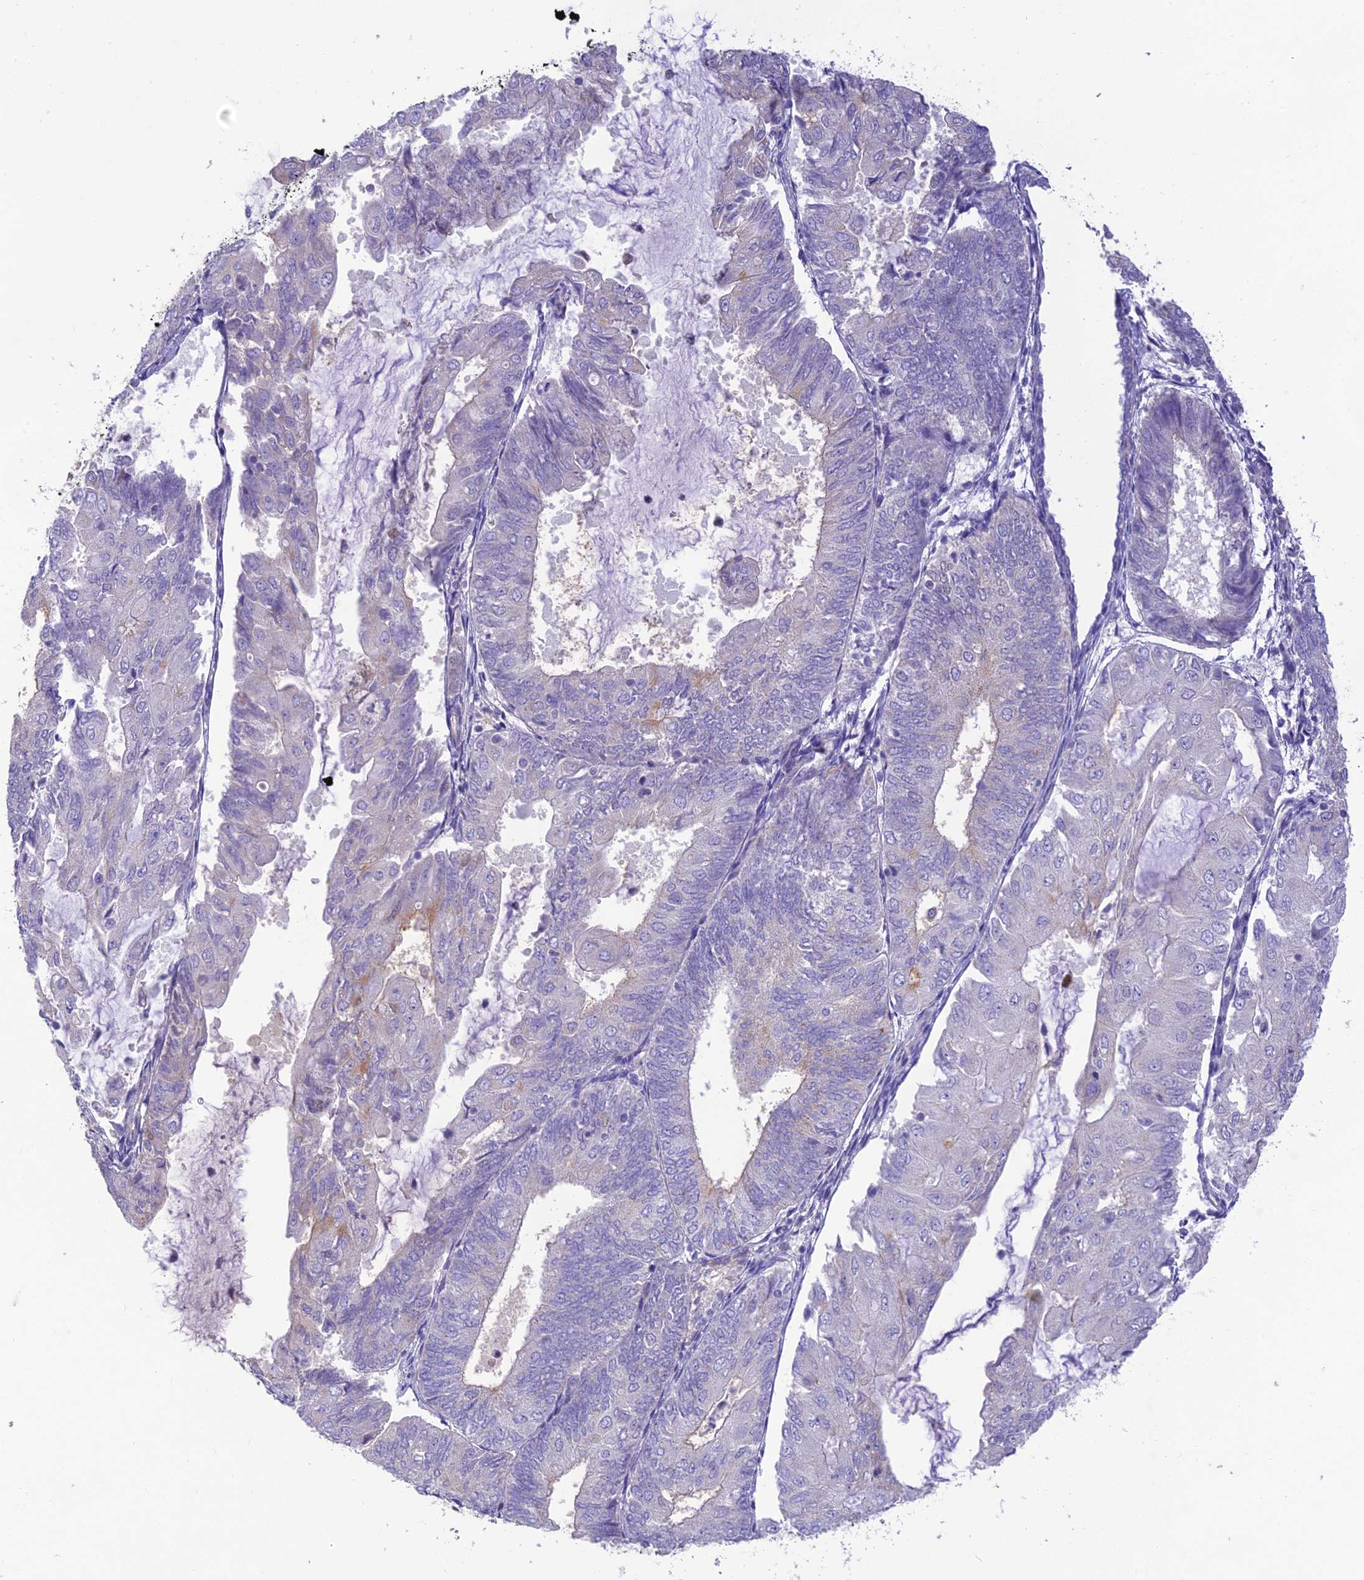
{"staining": {"intensity": "negative", "quantity": "none", "location": "none"}, "tissue": "endometrial cancer", "cell_type": "Tumor cells", "image_type": "cancer", "snomed": [{"axis": "morphology", "description": "Adenocarcinoma, NOS"}, {"axis": "topography", "description": "Endometrium"}], "caption": "Endometrial adenocarcinoma was stained to show a protein in brown. There is no significant staining in tumor cells.", "gene": "HSD17B2", "patient": {"sex": "female", "age": 81}}